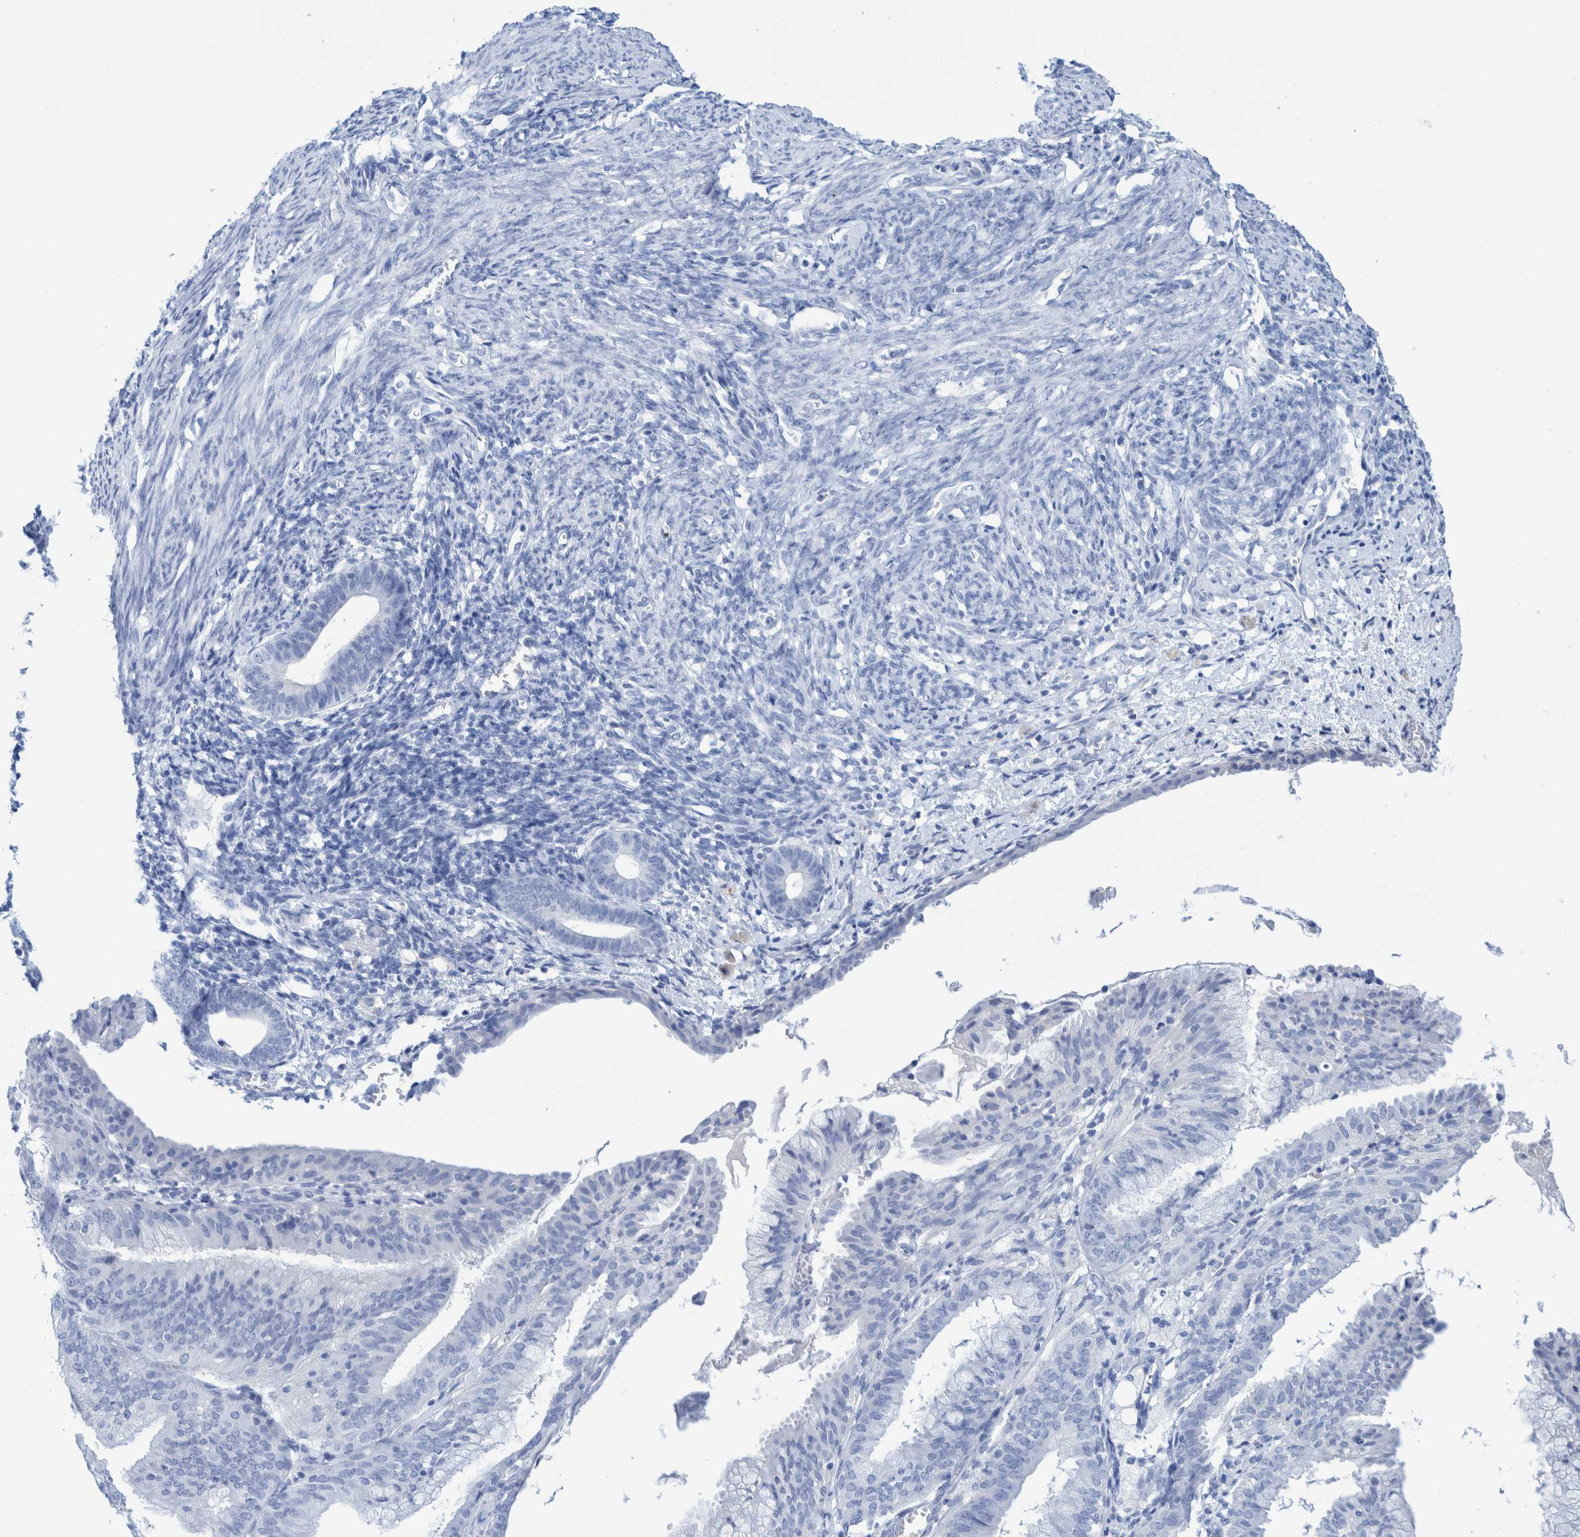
{"staining": {"intensity": "negative", "quantity": "none", "location": "none"}, "tissue": "endometrium", "cell_type": "Cells in endometrial stroma", "image_type": "normal", "snomed": [{"axis": "morphology", "description": "Normal tissue, NOS"}, {"axis": "morphology", "description": "Adenocarcinoma, NOS"}, {"axis": "topography", "description": "Endometrium"}], "caption": "Immunohistochemical staining of unremarkable endometrium shows no significant expression in cells in endometrial stroma.", "gene": "PERP", "patient": {"sex": "female", "age": 57}}